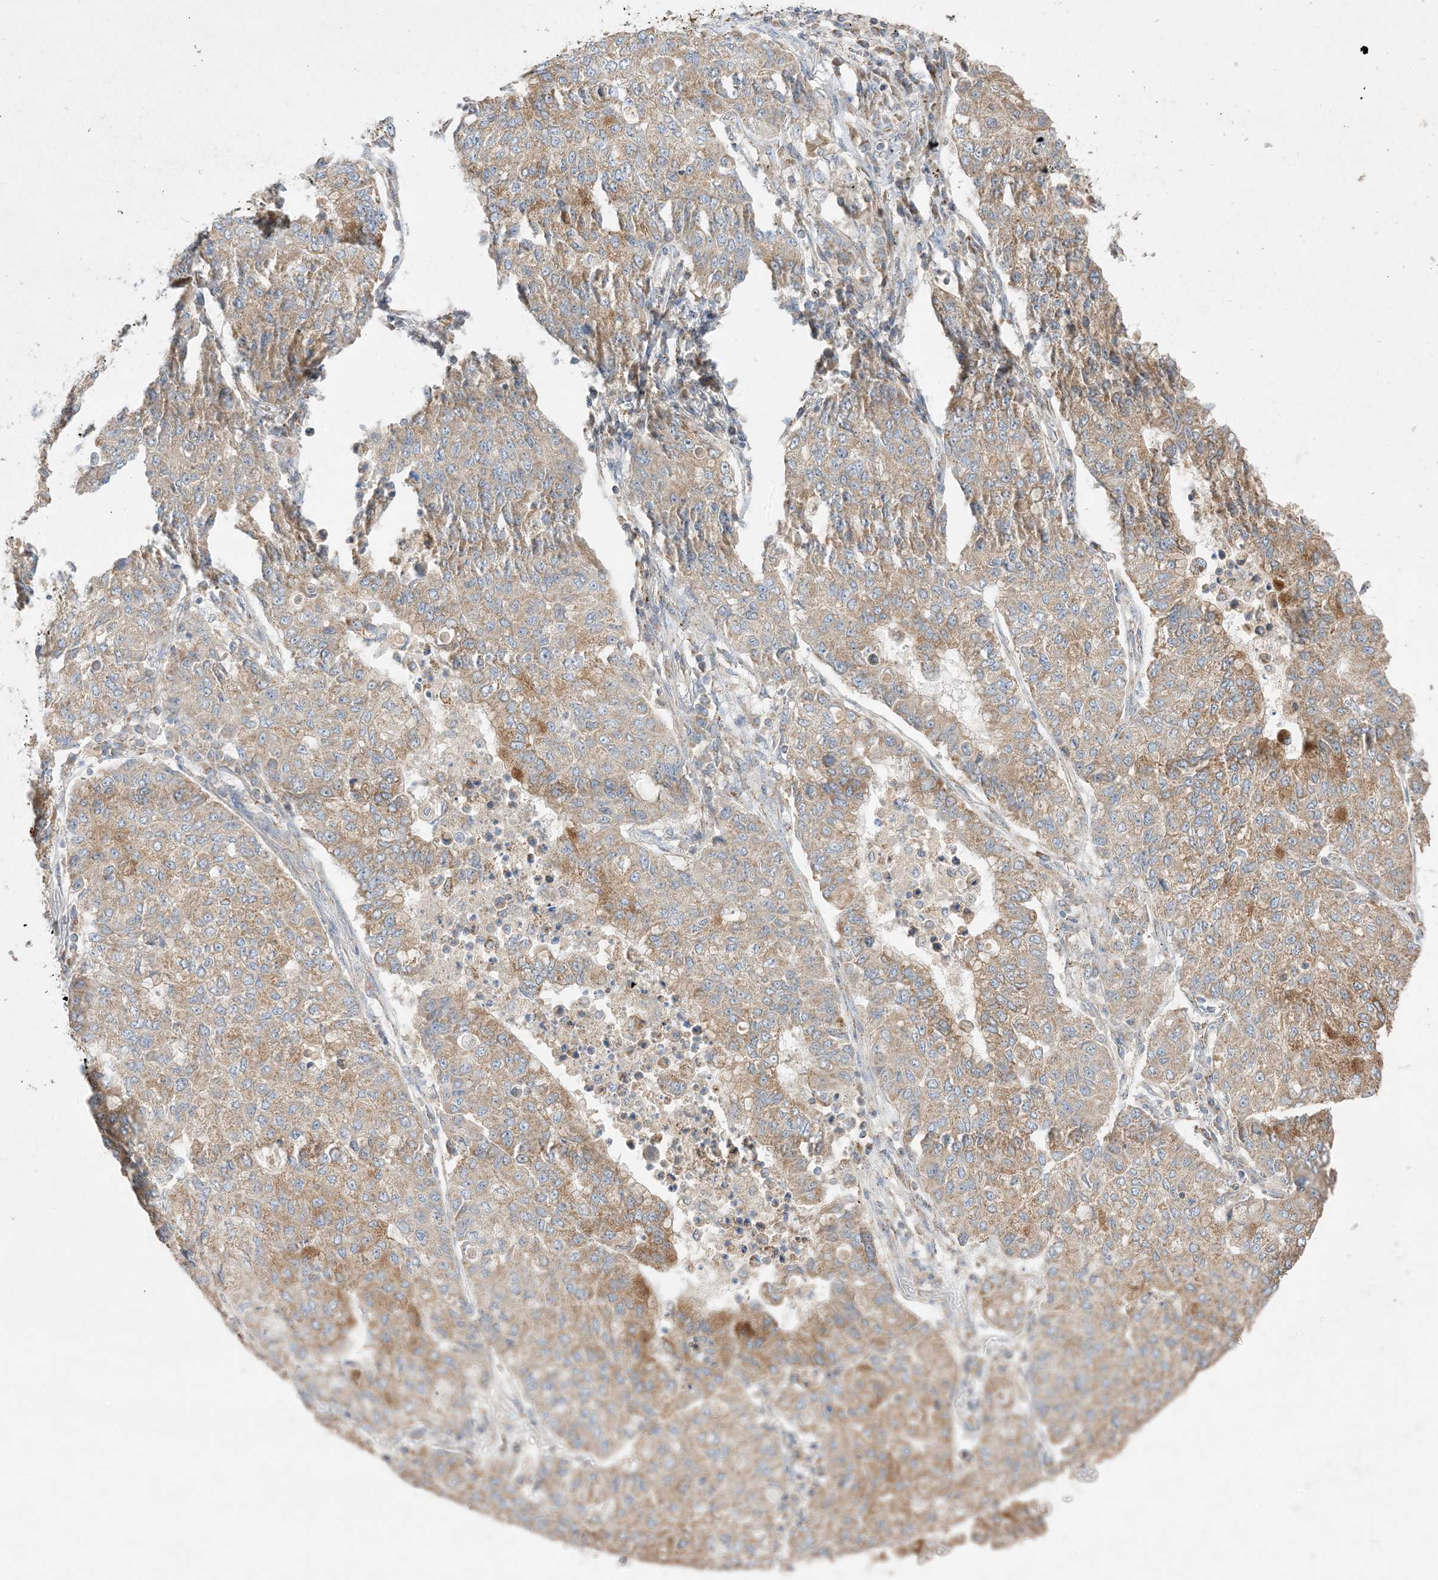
{"staining": {"intensity": "moderate", "quantity": "25%-75%", "location": "cytoplasmic/membranous"}, "tissue": "lung cancer", "cell_type": "Tumor cells", "image_type": "cancer", "snomed": [{"axis": "morphology", "description": "Squamous cell carcinoma, NOS"}, {"axis": "topography", "description": "Lung"}], "caption": "Immunohistochemistry (IHC) staining of lung cancer, which reveals medium levels of moderate cytoplasmic/membranous positivity in approximately 25%-75% of tumor cells indicating moderate cytoplasmic/membranous protein staining. The staining was performed using DAB (3,3'-diaminobenzidine) (brown) for protein detection and nuclei were counterstained in hematoxylin (blue).", "gene": "NDUFAF3", "patient": {"sex": "male", "age": 74}}